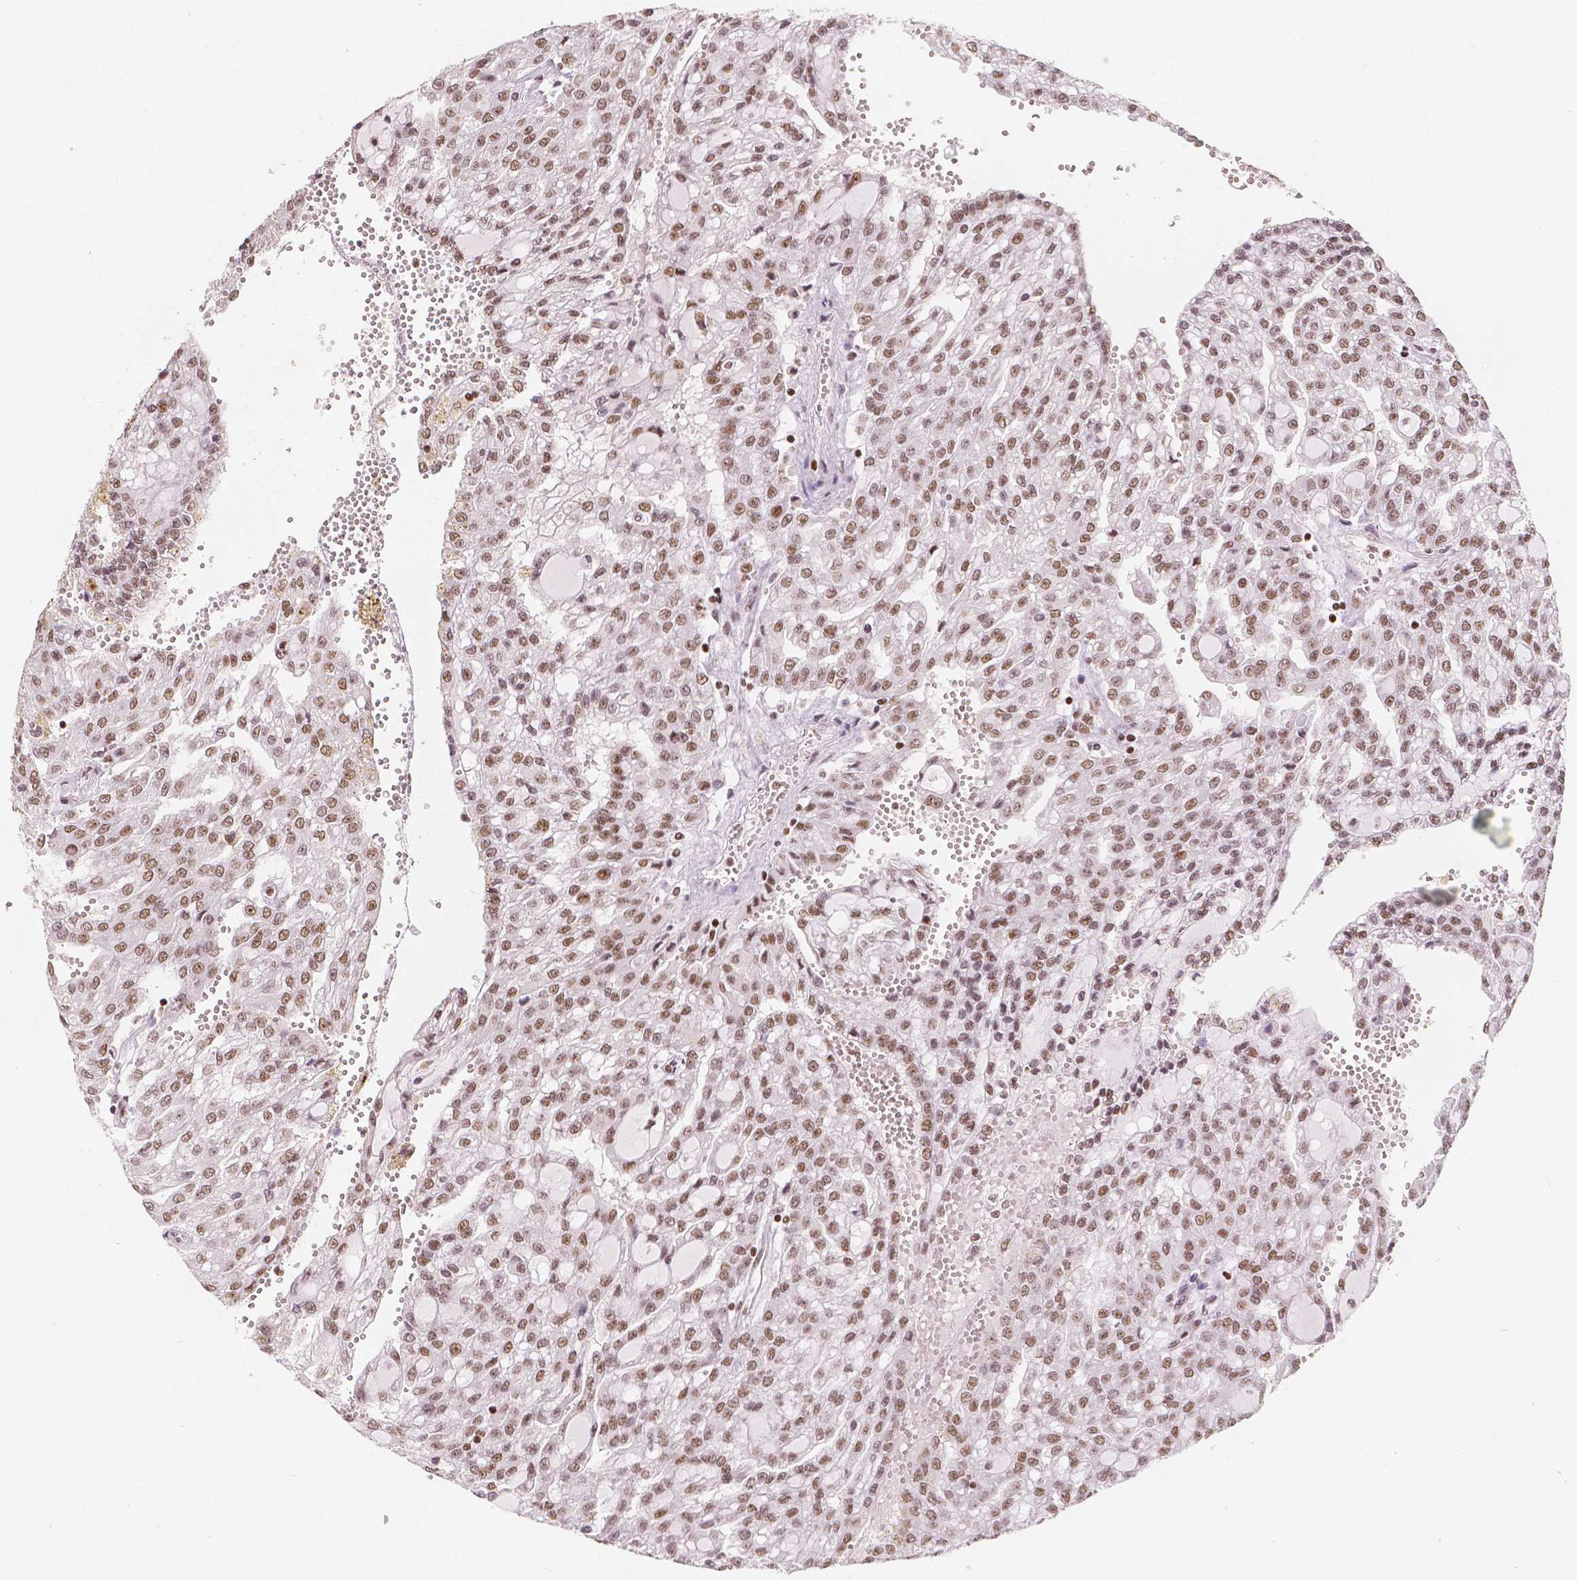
{"staining": {"intensity": "moderate", "quantity": ">75%", "location": "nuclear"}, "tissue": "renal cancer", "cell_type": "Tumor cells", "image_type": "cancer", "snomed": [{"axis": "morphology", "description": "Adenocarcinoma, NOS"}, {"axis": "topography", "description": "Kidney"}], "caption": "Brown immunohistochemical staining in renal adenocarcinoma shows moderate nuclear positivity in about >75% of tumor cells.", "gene": "HDAC1", "patient": {"sex": "male", "age": 63}}